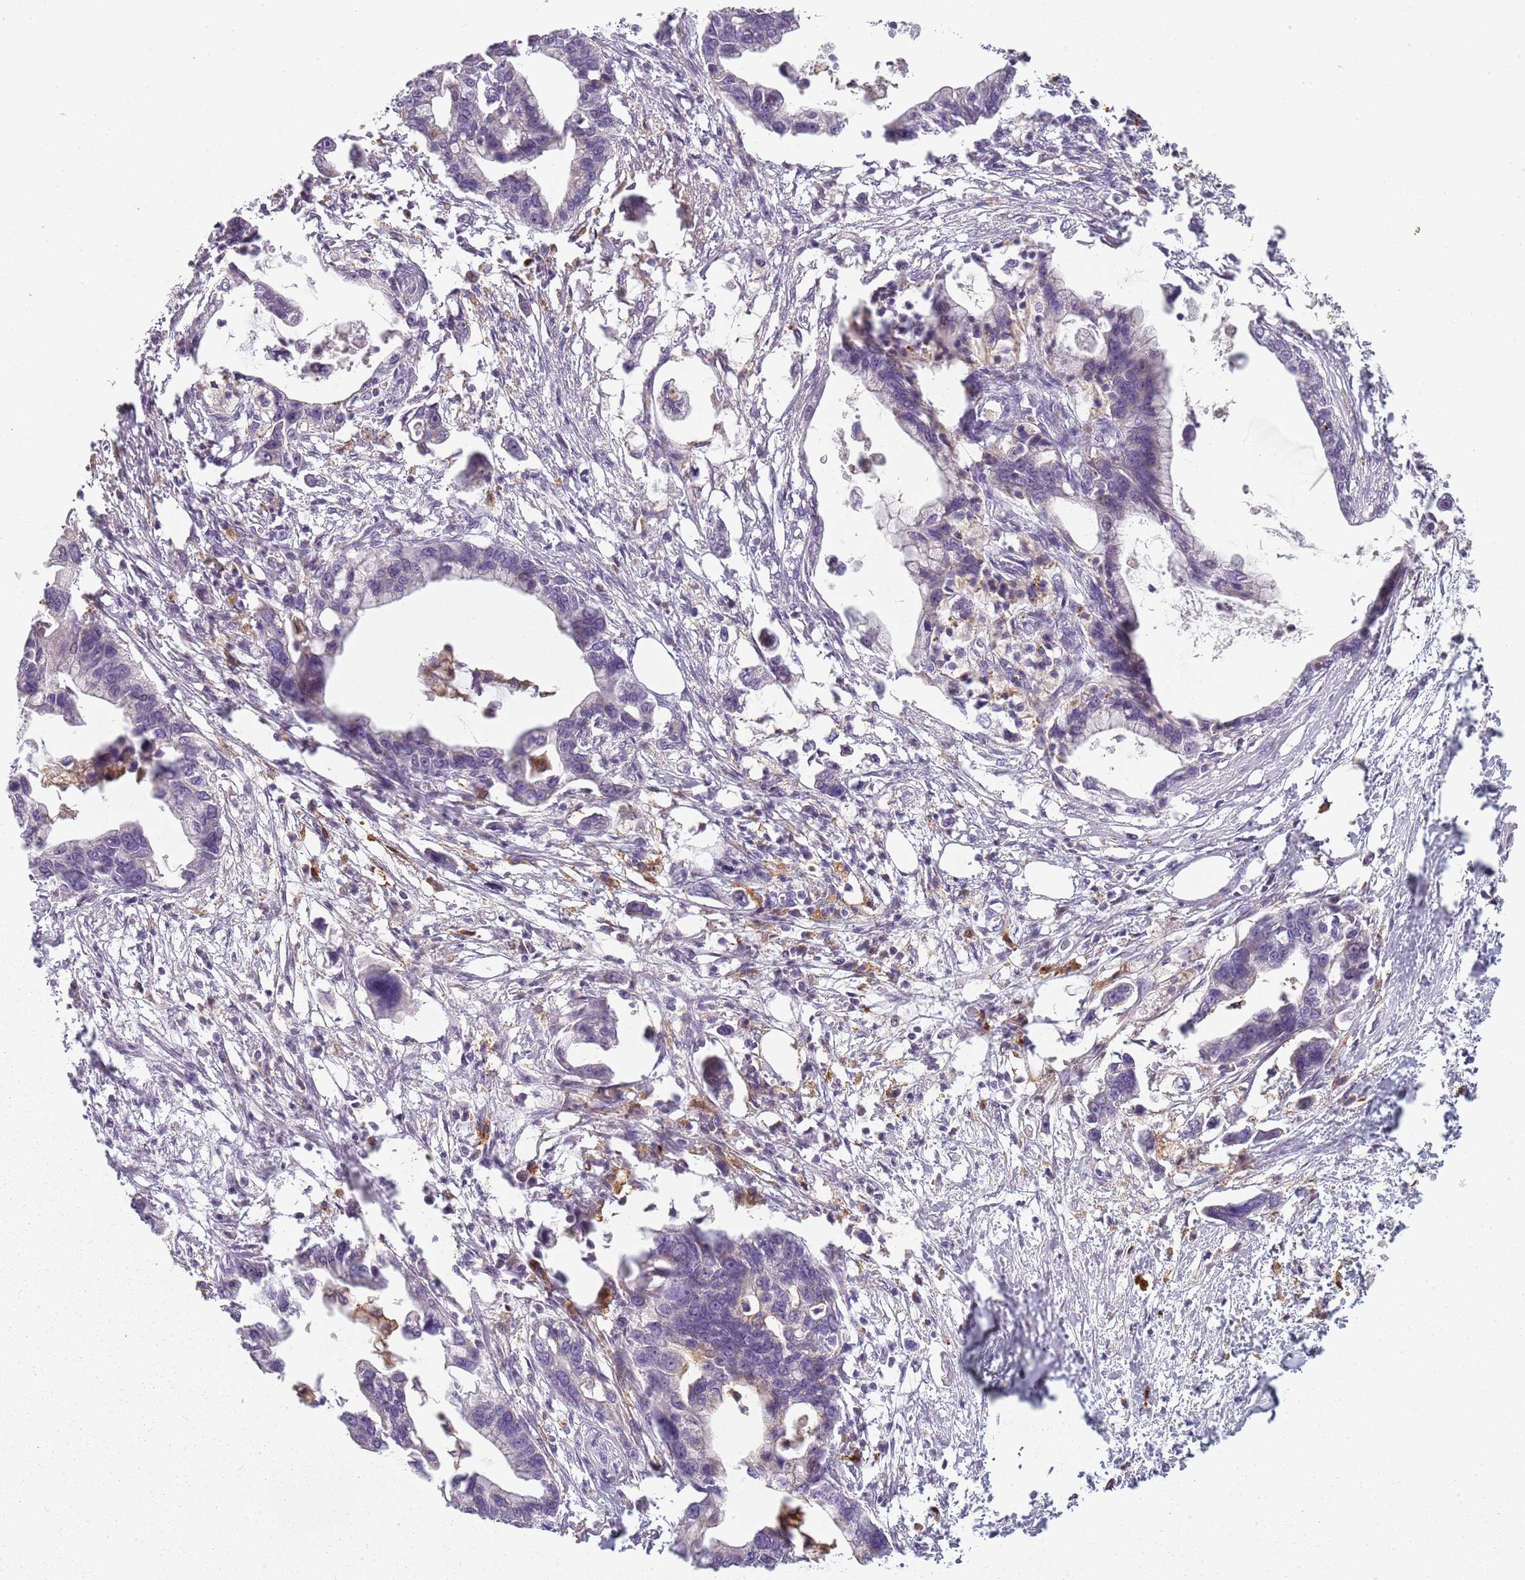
{"staining": {"intensity": "negative", "quantity": "none", "location": "none"}, "tissue": "pancreatic cancer", "cell_type": "Tumor cells", "image_type": "cancer", "snomed": [{"axis": "morphology", "description": "Adenocarcinoma, NOS"}, {"axis": "topography", "description": "Pancreas"}], "caption": "Tumor cells show no significant staining in pancreatic cancer (adenocarcinoma).", "gene": "CC2D2B", "patient": {"sex": "female", "age": 83}}